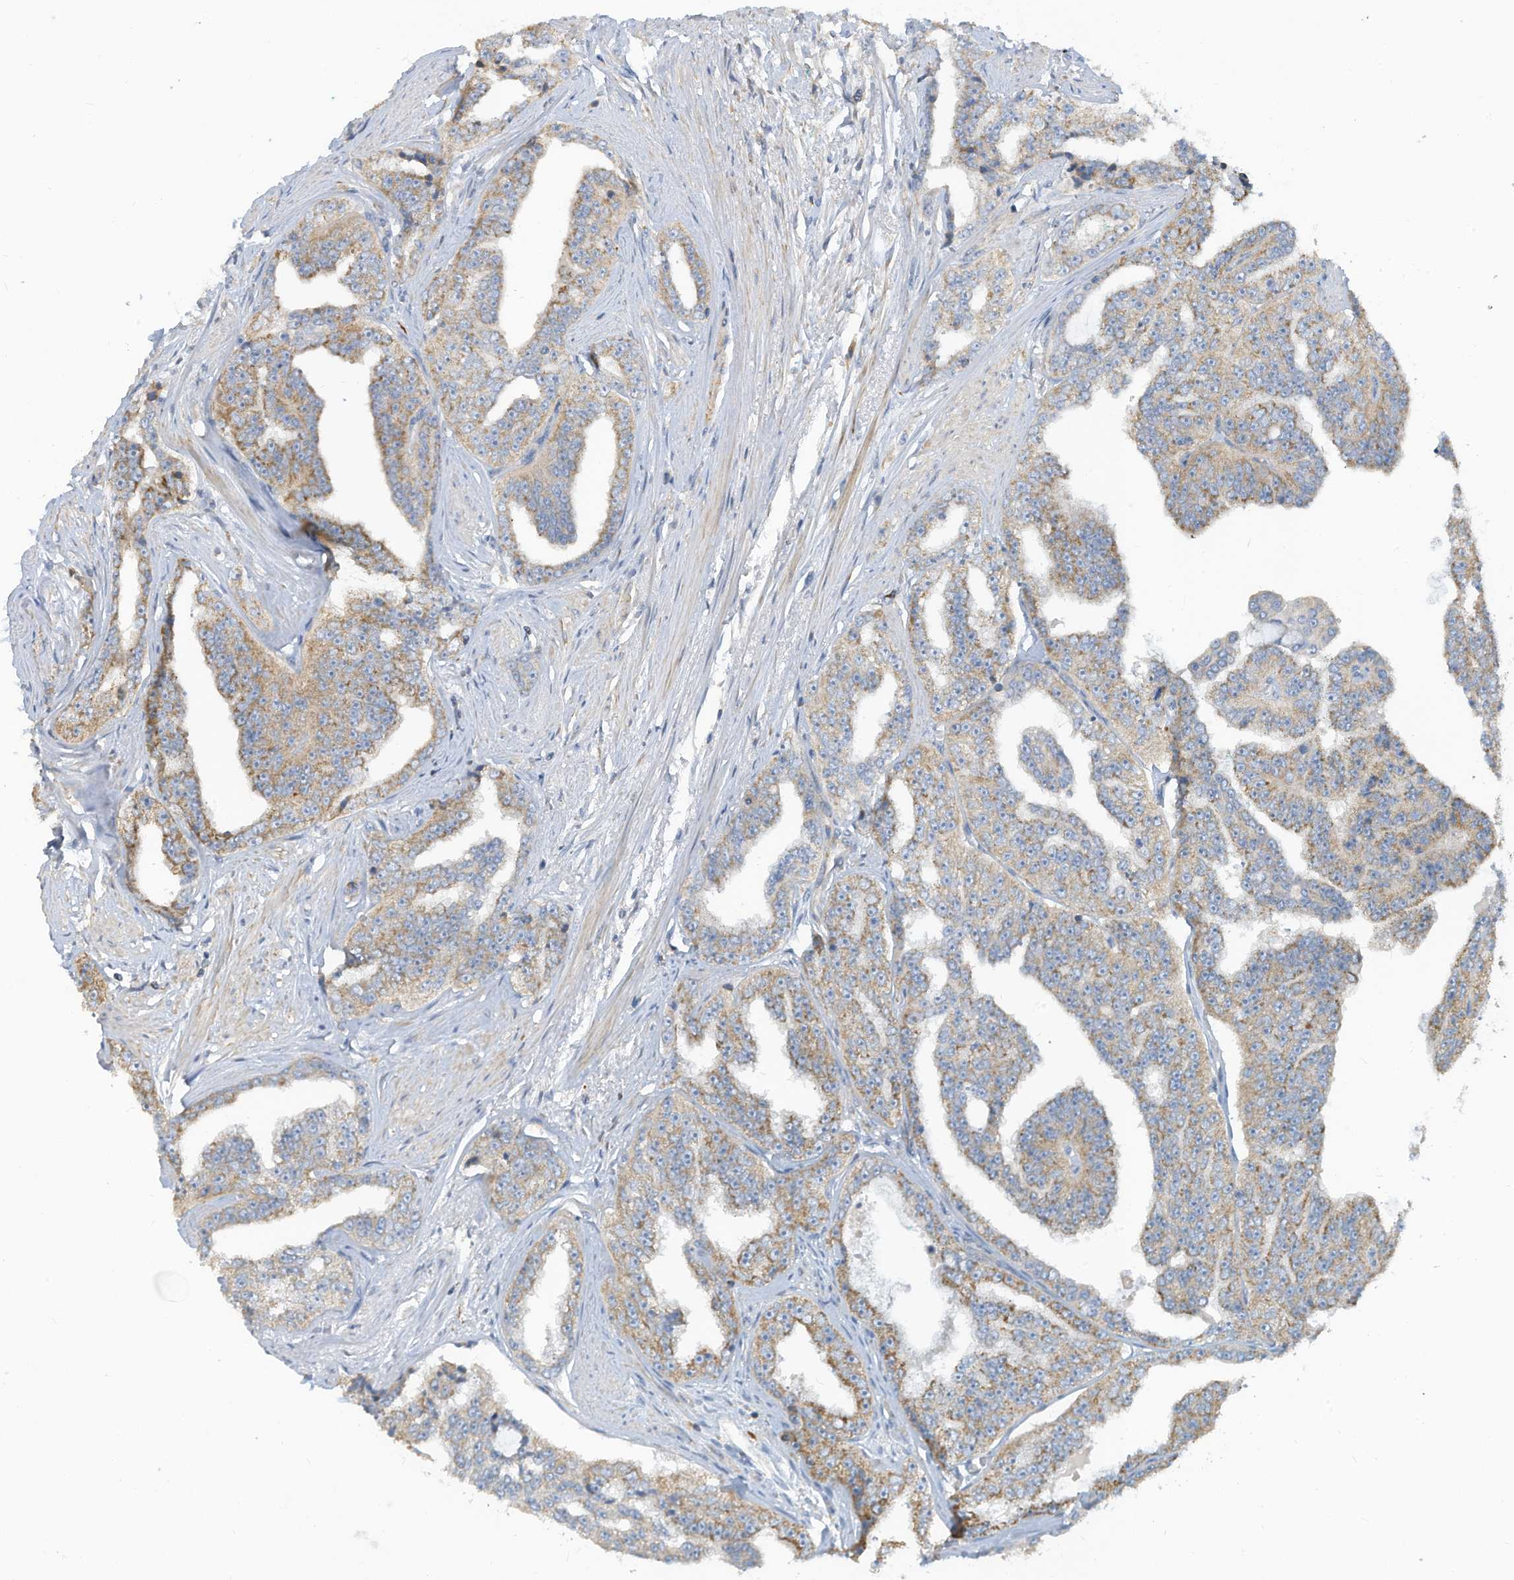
{"staining": {"intensity": "weak", "quantity": "25%-75%", "location": "cytoplasmic/membranous"}, "tissue": "prostate cancer", "cell_type": "Tumor cells", "image_type": "cancer", "snomed": [{"axis": "morphology", "description": "Adenocarcinoma, High grade"}, {"axis": "topography", "description": "Prostate"}], "caption": "The image displays staining of prostate cancer, revealing weak cytoplasmic/membranous protein positivity (brown color) within tumor cells. The protein is shown in brown color, while the nuclei are stained blue.", "gene": "GTPBP2", "patient": {"sex": "male", "age": 71}}